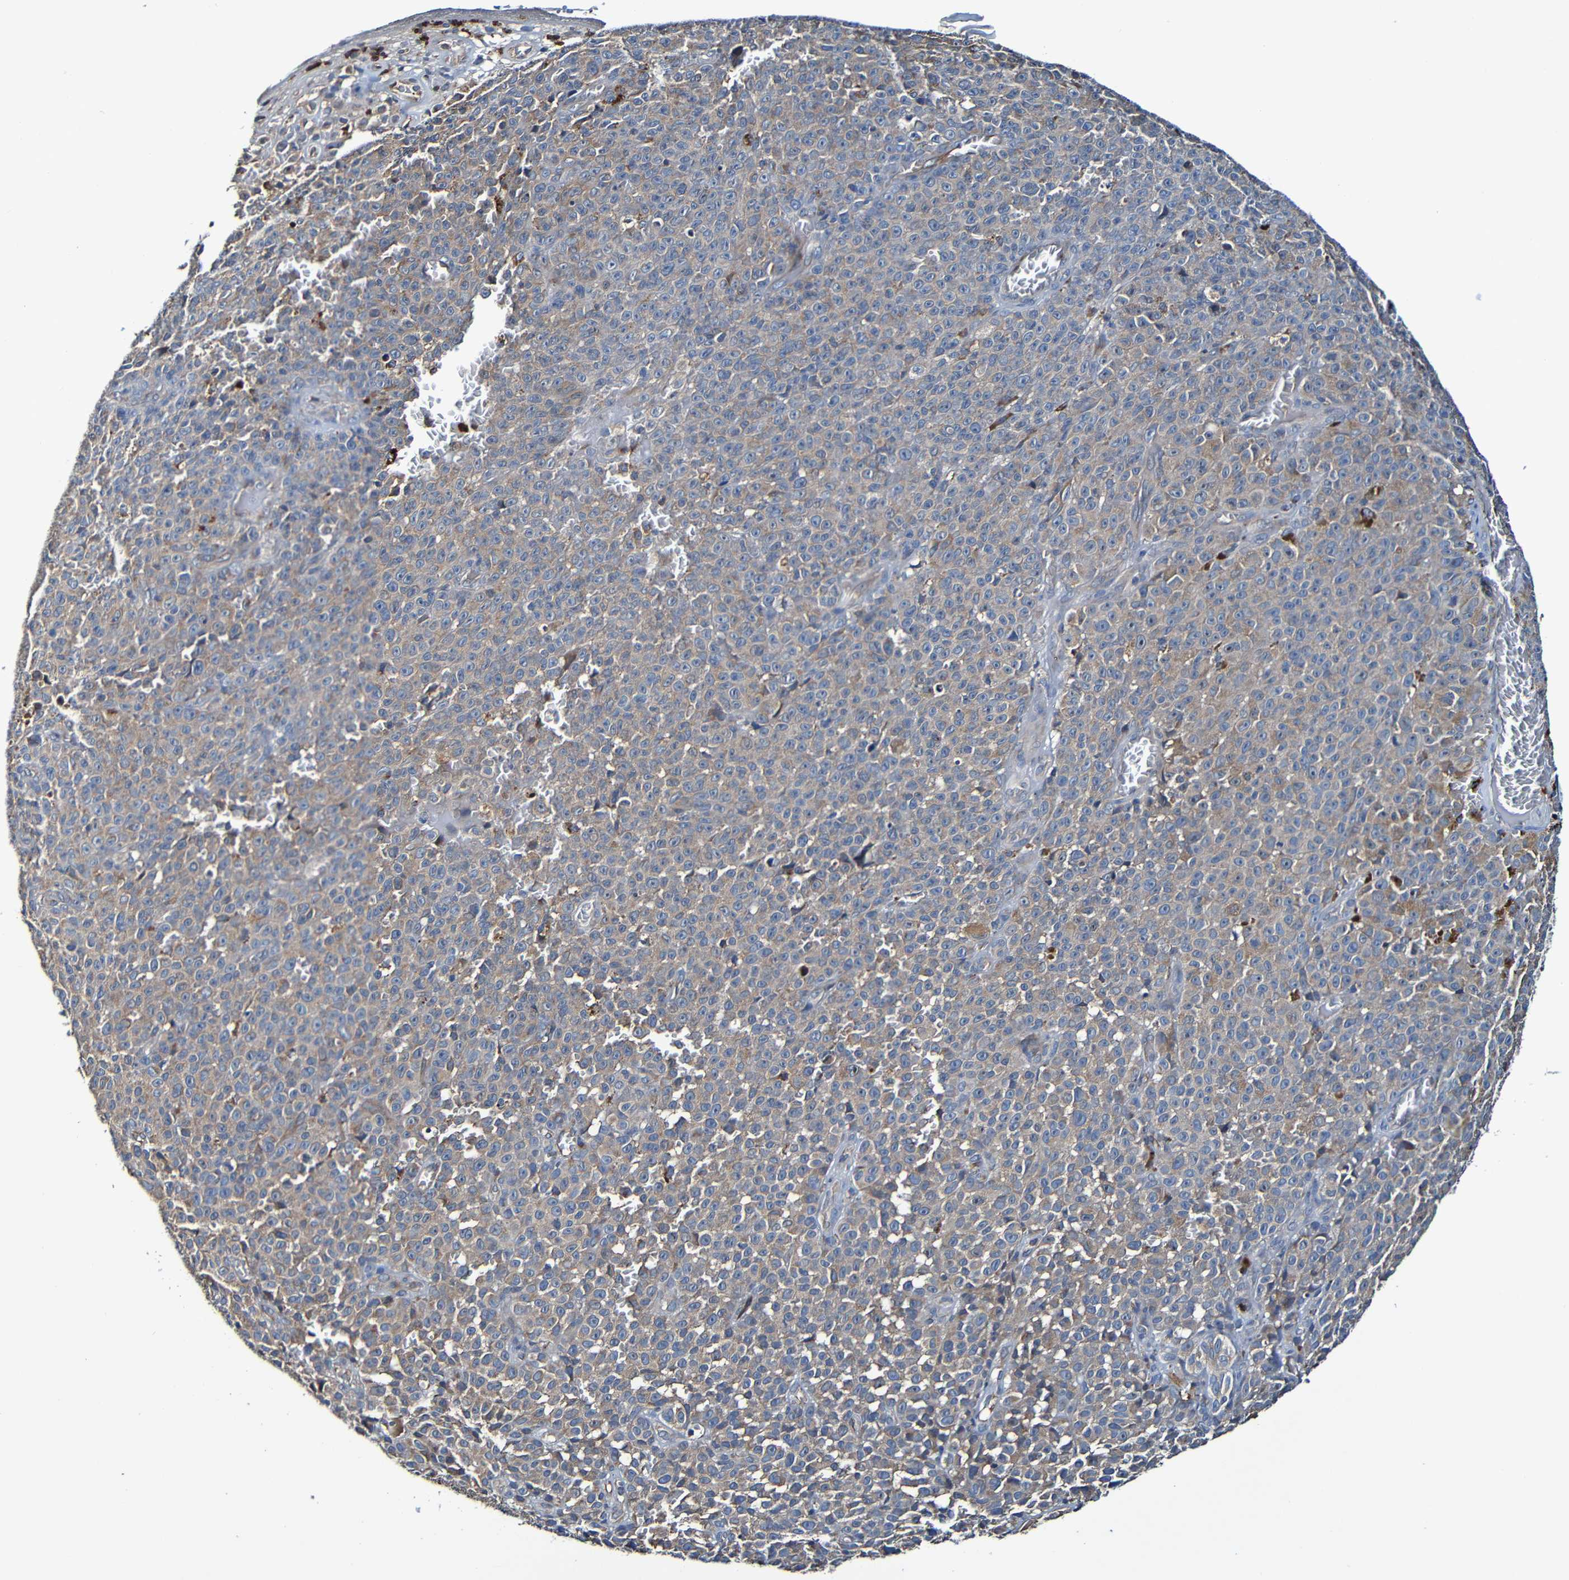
{"staining": {"intensity": "weak", "quantity": ">75%", "location": "cytoplasmic/membranous"}, "tissue": "melanoma", "cell_type": "Tumor cells", "image_type": "cancer", "snomed": [{"axis": "morphology", "description": "Malignant melanoma, NOS"}, {"axis": "topography", "description": "Skin"}], "caption": "Protein staining demonstrates weak cytoplasmic/membranous expression in approximately >75% of tumor cells in melanoma.", "gene": "ADAM15", "patient": {"sex": "female", "age": 82}}